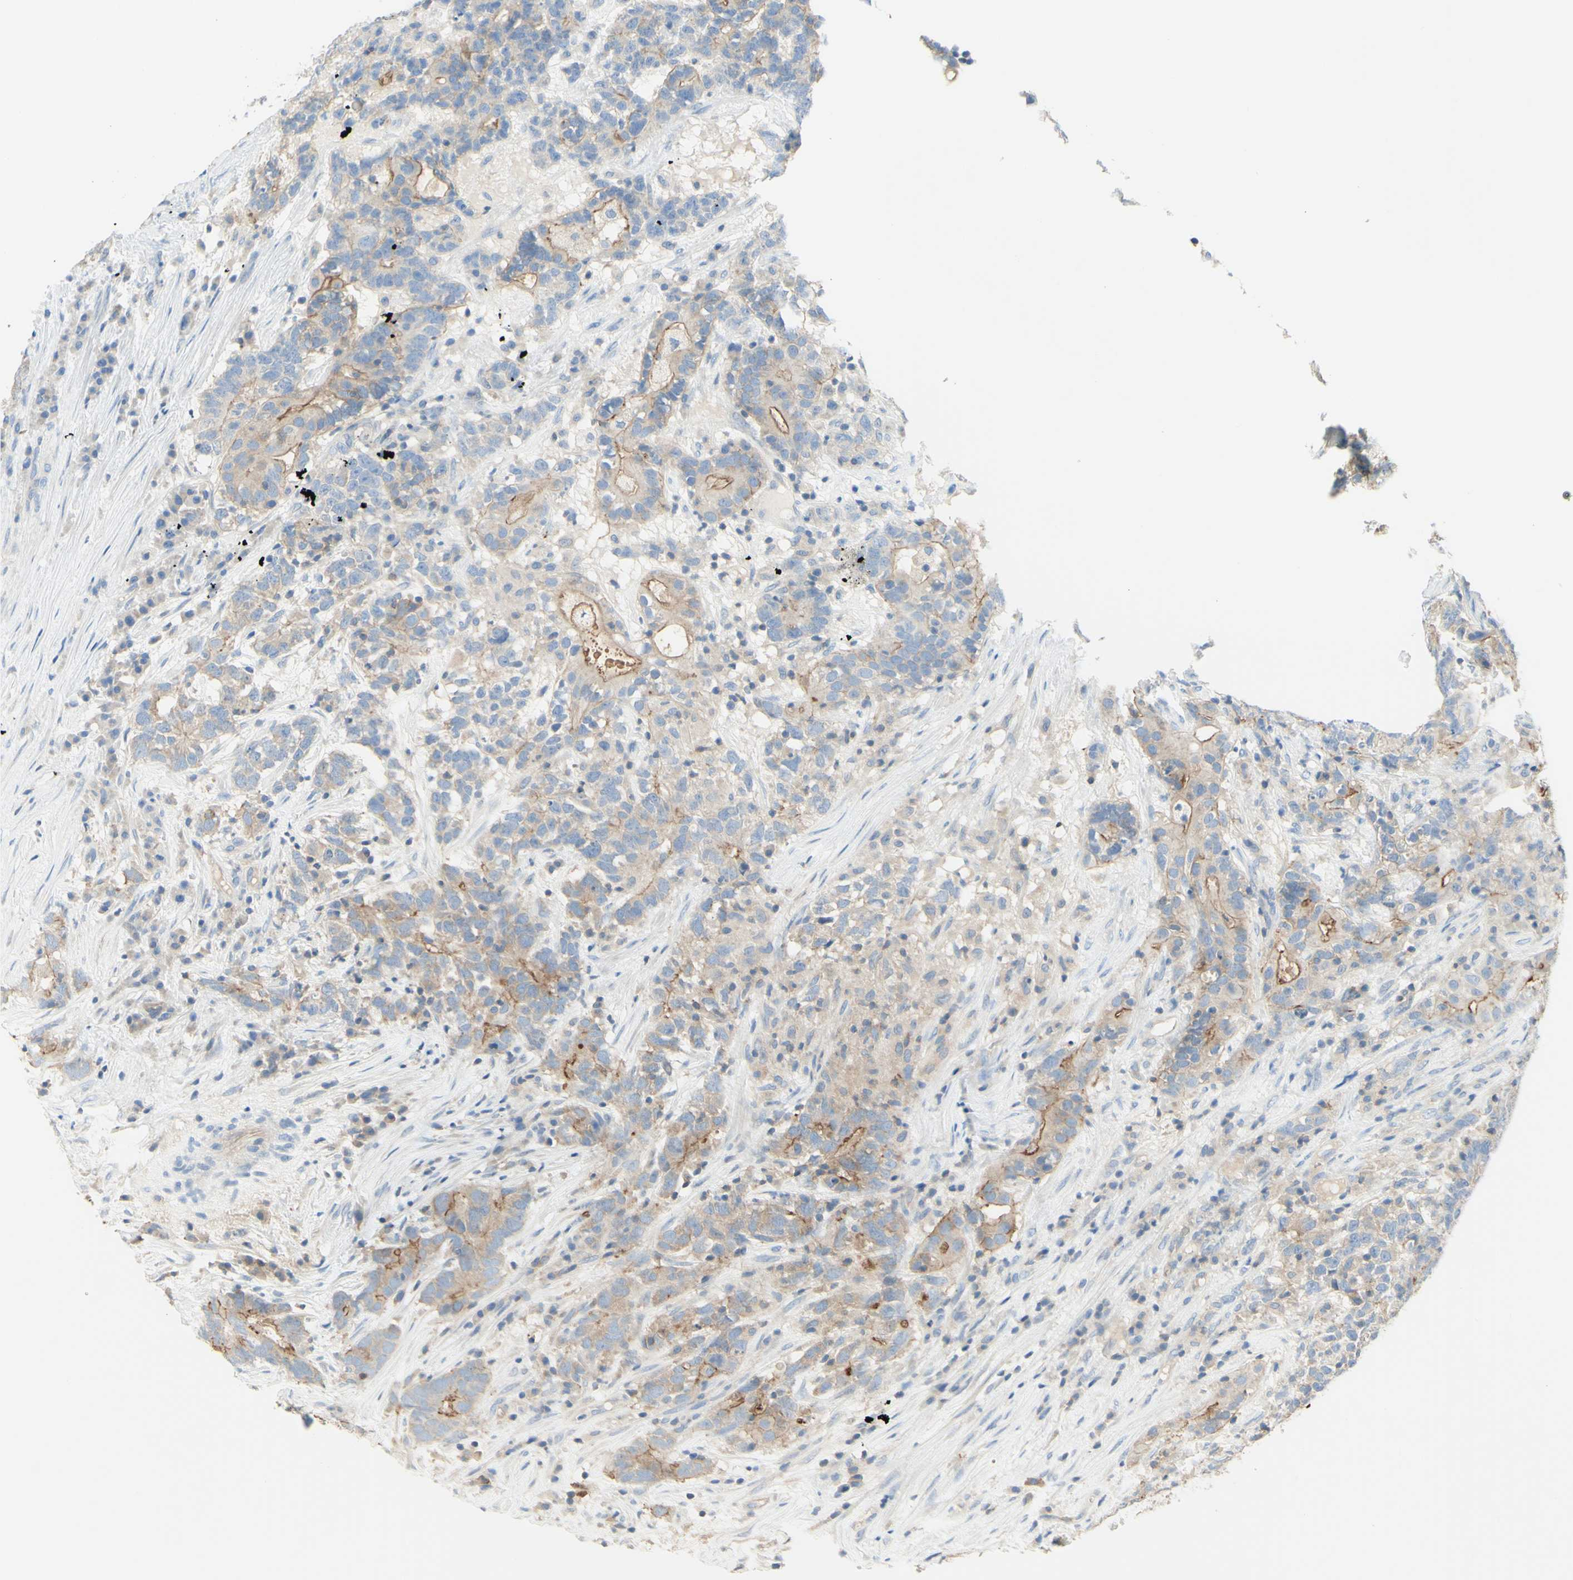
{"staining": {"intensity": "moderate", "quantity": "<25%", "location": "cytoplasmic/membranous"}, "tissue": "testis cancer", "cell_type": "Tumor cells", "image_type": "cancer", "snomed": [{"axis": "morphology", "description": "Carcinoma, Embryonal, NOS"}, {"axis": "topography", "description": "Testis"}], "caption": "Immunohistochemical staining of human embryonal carcinoma (testis) demonstrates moderate cytoplasmic/membranous protein expression in approximately <25% of tumor cells.", "gene": "MTM1", "patient": {"sex": "male", "age": 26}}